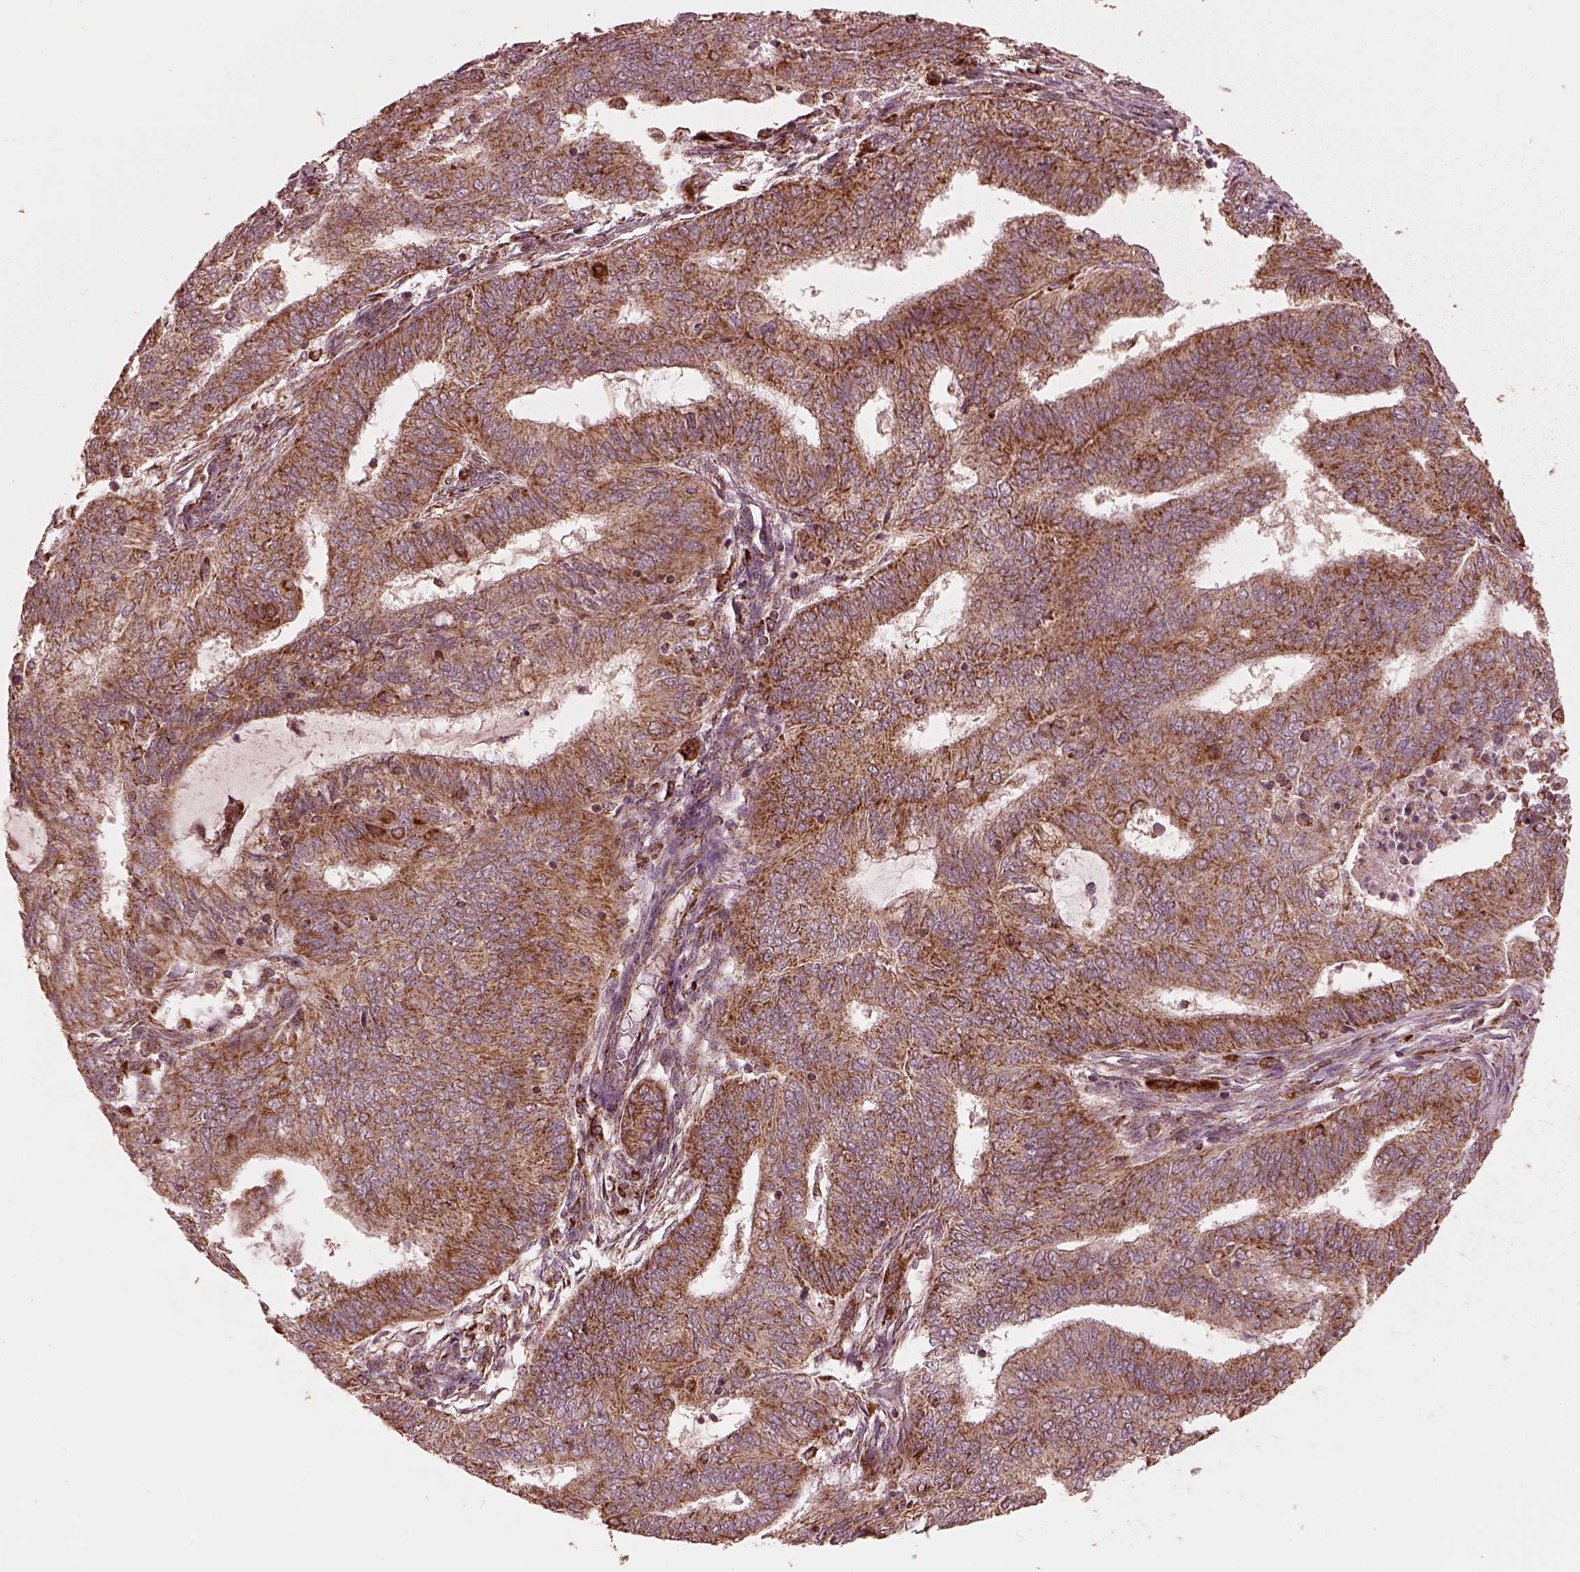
{"staining": {"intensity": "strong", "quantity": "25%-75%", "location": "cytoplasmic/membranous"}, "tissue": "endometrial cancer", "cell_type": "Tumor cells", "image_type": "cancer", "snomed": [{"axis": "morphology", "description": "Adenocarcinoma, NOS"}, {"axis": "topography", "description": "Endometrium"}], "caption": "Endometrial cancer (adenocarcinoma) stained with a protein marker reveals strong staining in tumor cells.", "gene": "NDUFB10", "patient": {"sex": "female", "age": 62}}